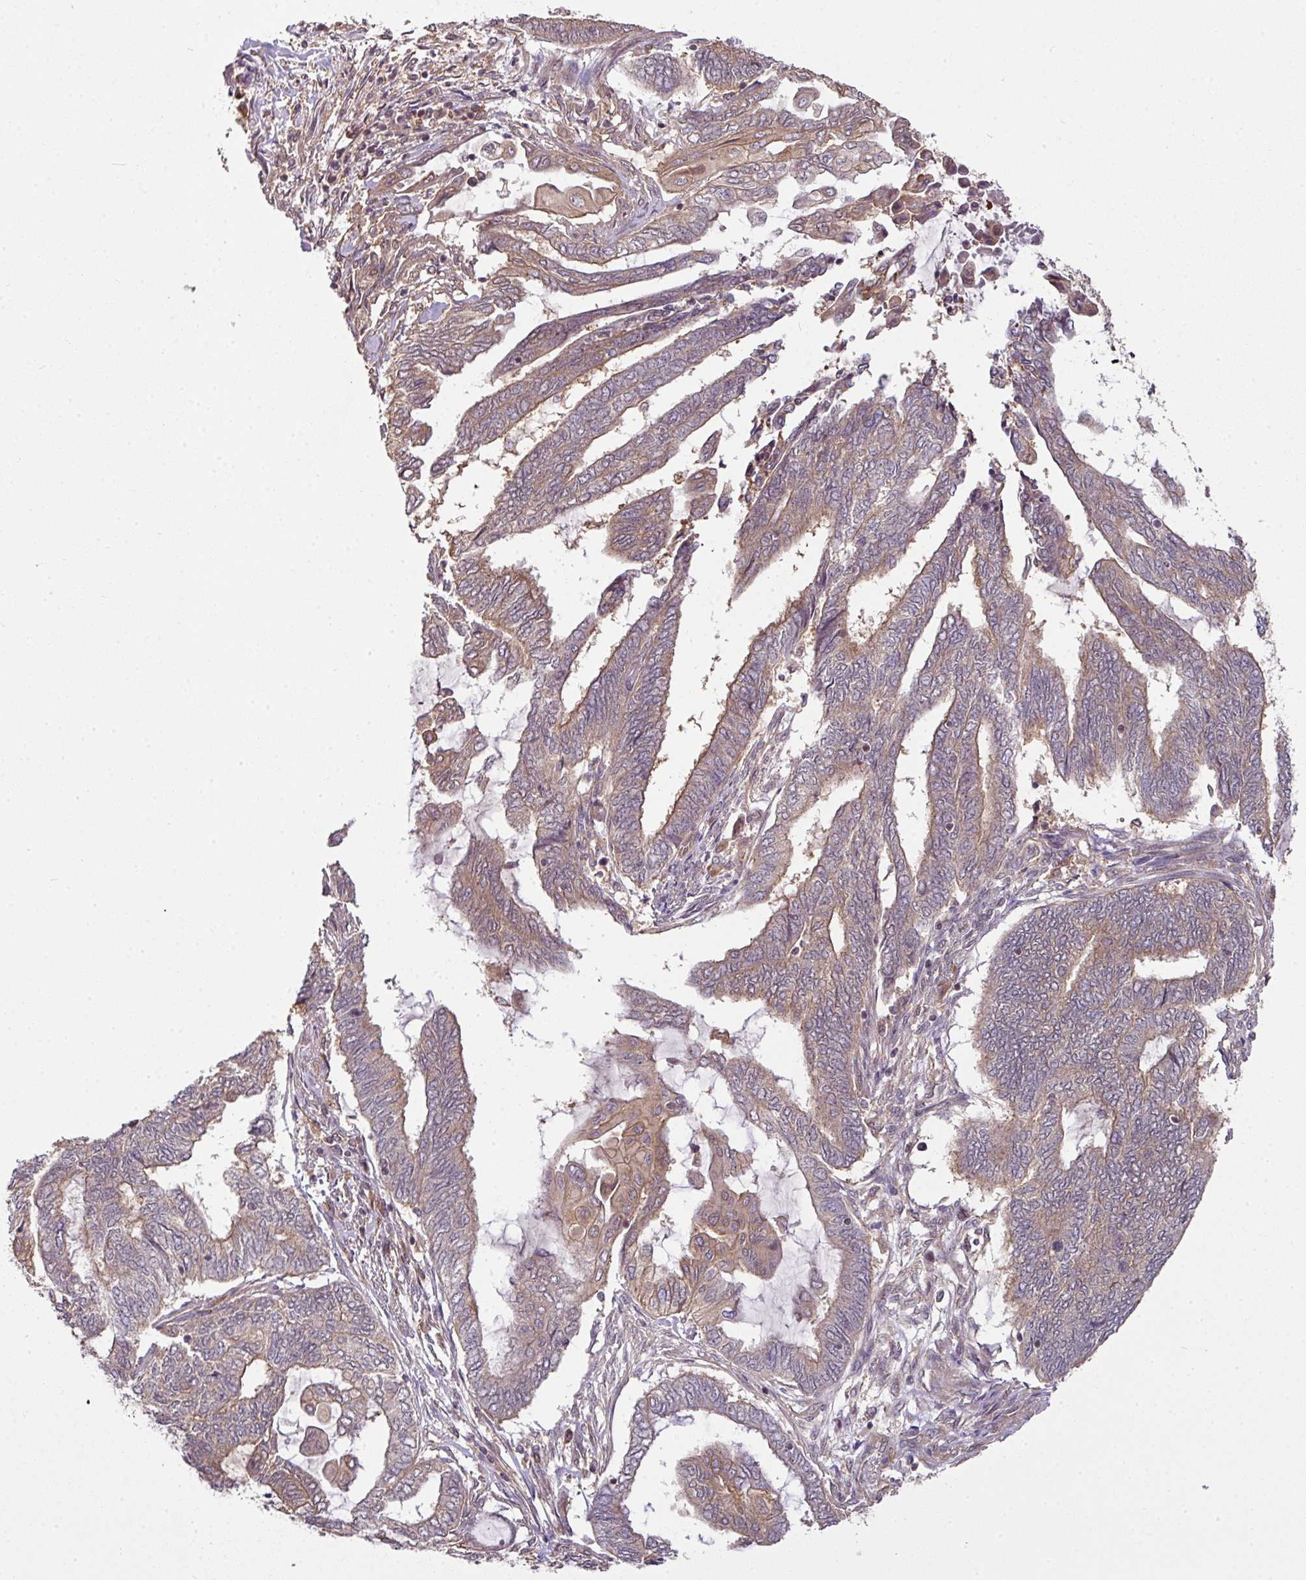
{"staining": {"intensity": "weak", "quantity": ">75%", "location": "cytoplasmic/membranous"}, "tissue": "endometrial cancer", "cell_type": "Tumor cells", "image_type": "cancer", "snomed": [{"axis": "morphology", "description": "Adenocarcinoma, NOS"}, {"axis": "topography", "description": "Uterus"}, {"axis": "topography", "description": "Endometrium"}], "caption": "A brown stain shows weak cytoplasmic/membranous expression of a protein in human endometrial cancer (adenocarcinoma) tumor cells.", "gene": "ANKRD18A", "patient": {"sex": "female", "age": 70}}